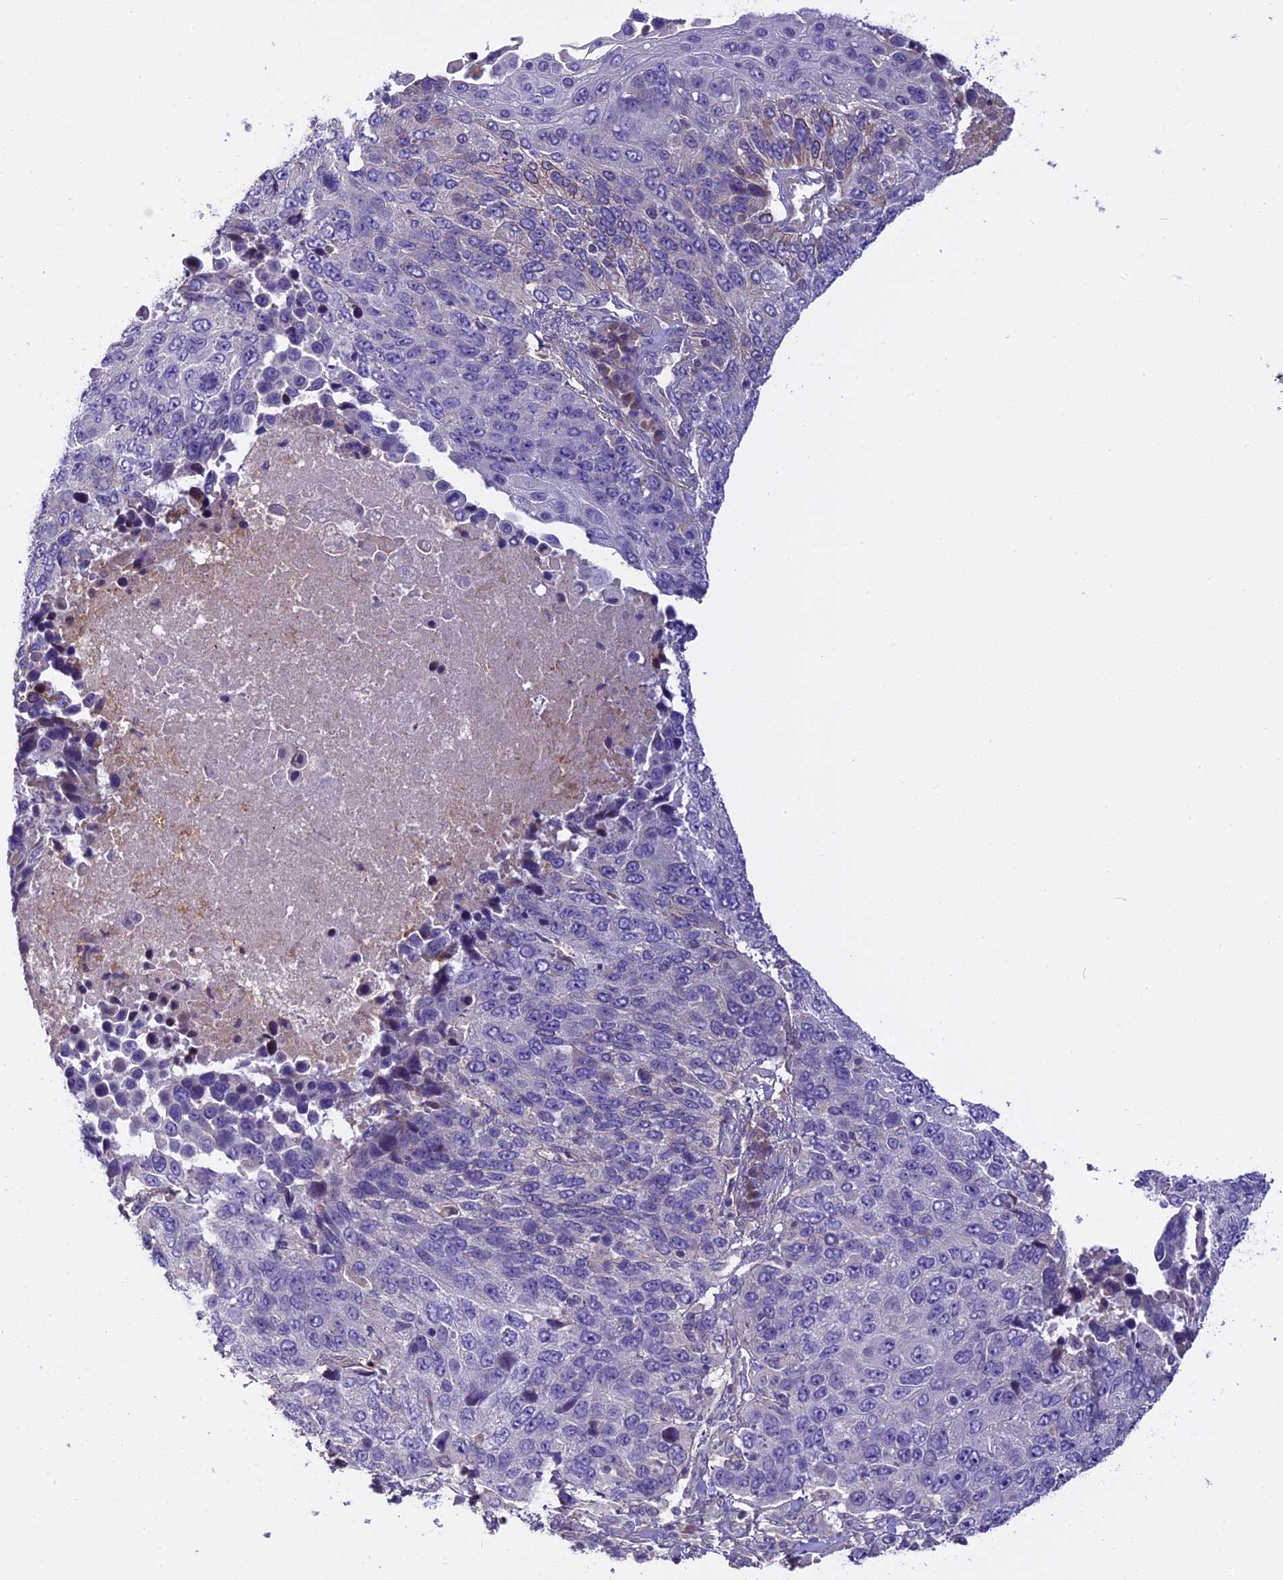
{"staining": {"intensity": "negative", "quantity": "none", "location": "none"}, "tissue": "lung cancer", "cell_type": "Tumor cells", "image_type": "cancer", "snomed": [{"axis": "morphology", "description": "Normal tissue, NOS"}, {"axis": "morphology", "description": "Squamous cell carcinoma, NOS"}, {"axis": "topography", "description": "Lymph node"}, {"axis": "topography", "description": "Lung"}], "caption": "This is an immunohistochemistry micrograph of human lung cancer. There is no staining in tumor cells.", "gene": "FAM98C", "patient": {"sex": "male", "age": 66}}